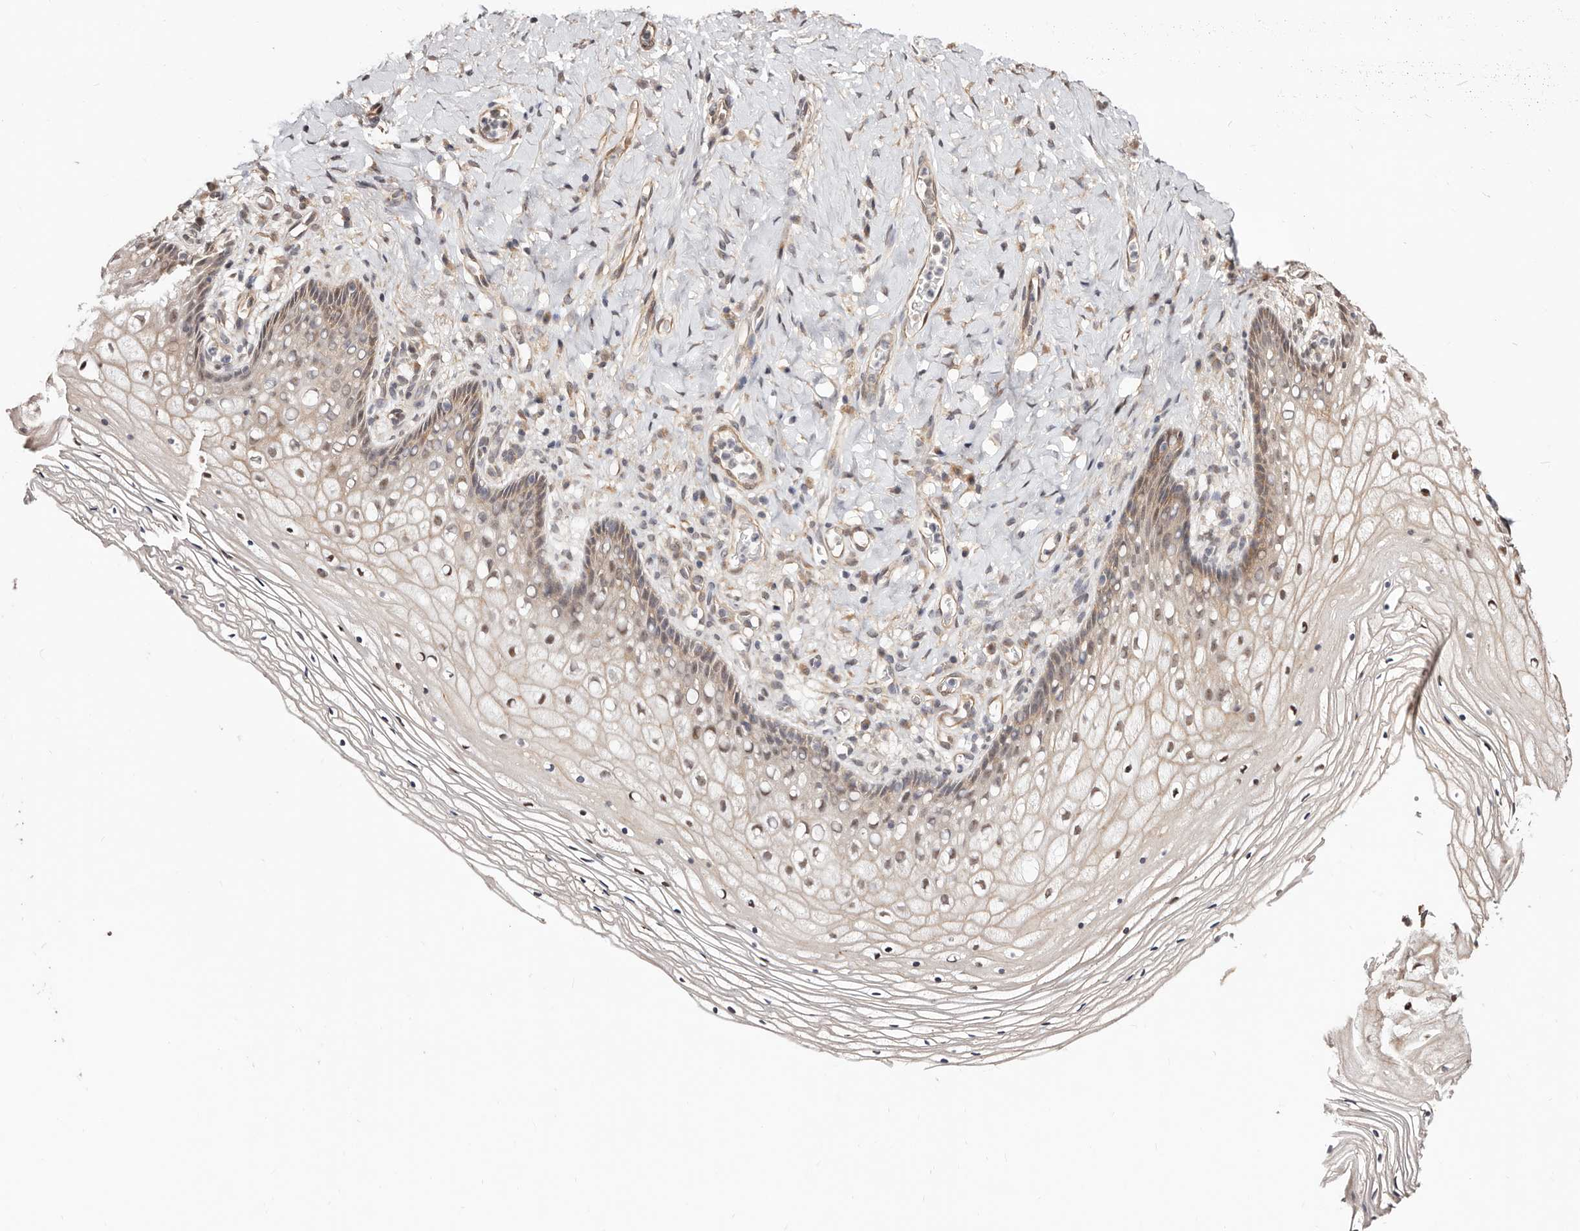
{"staining": {"intensity": "weak", "quantity": "<25%", "location": "nuclear"}, "tissue": "vagina", "cell_type": "Squamous epithelial cells", "image_type": "normal", "snomed": [{"axis": "morphology", "description": "Normal tissue, NOS"}, {"axis": "topography", "description": "Vagina"}], "caption": "This image is of benign vagina stained with IHC to label a protein in brown with the nuclei are counter-stained blue. There is no staining in squamous epithelial cells. (DAB (3,3'-diaminobenzidine) immunohistochemistry with hematoxylin counter stain).", "gene": "TRIP13", "patient": {"sex": "female", "age": 60}}